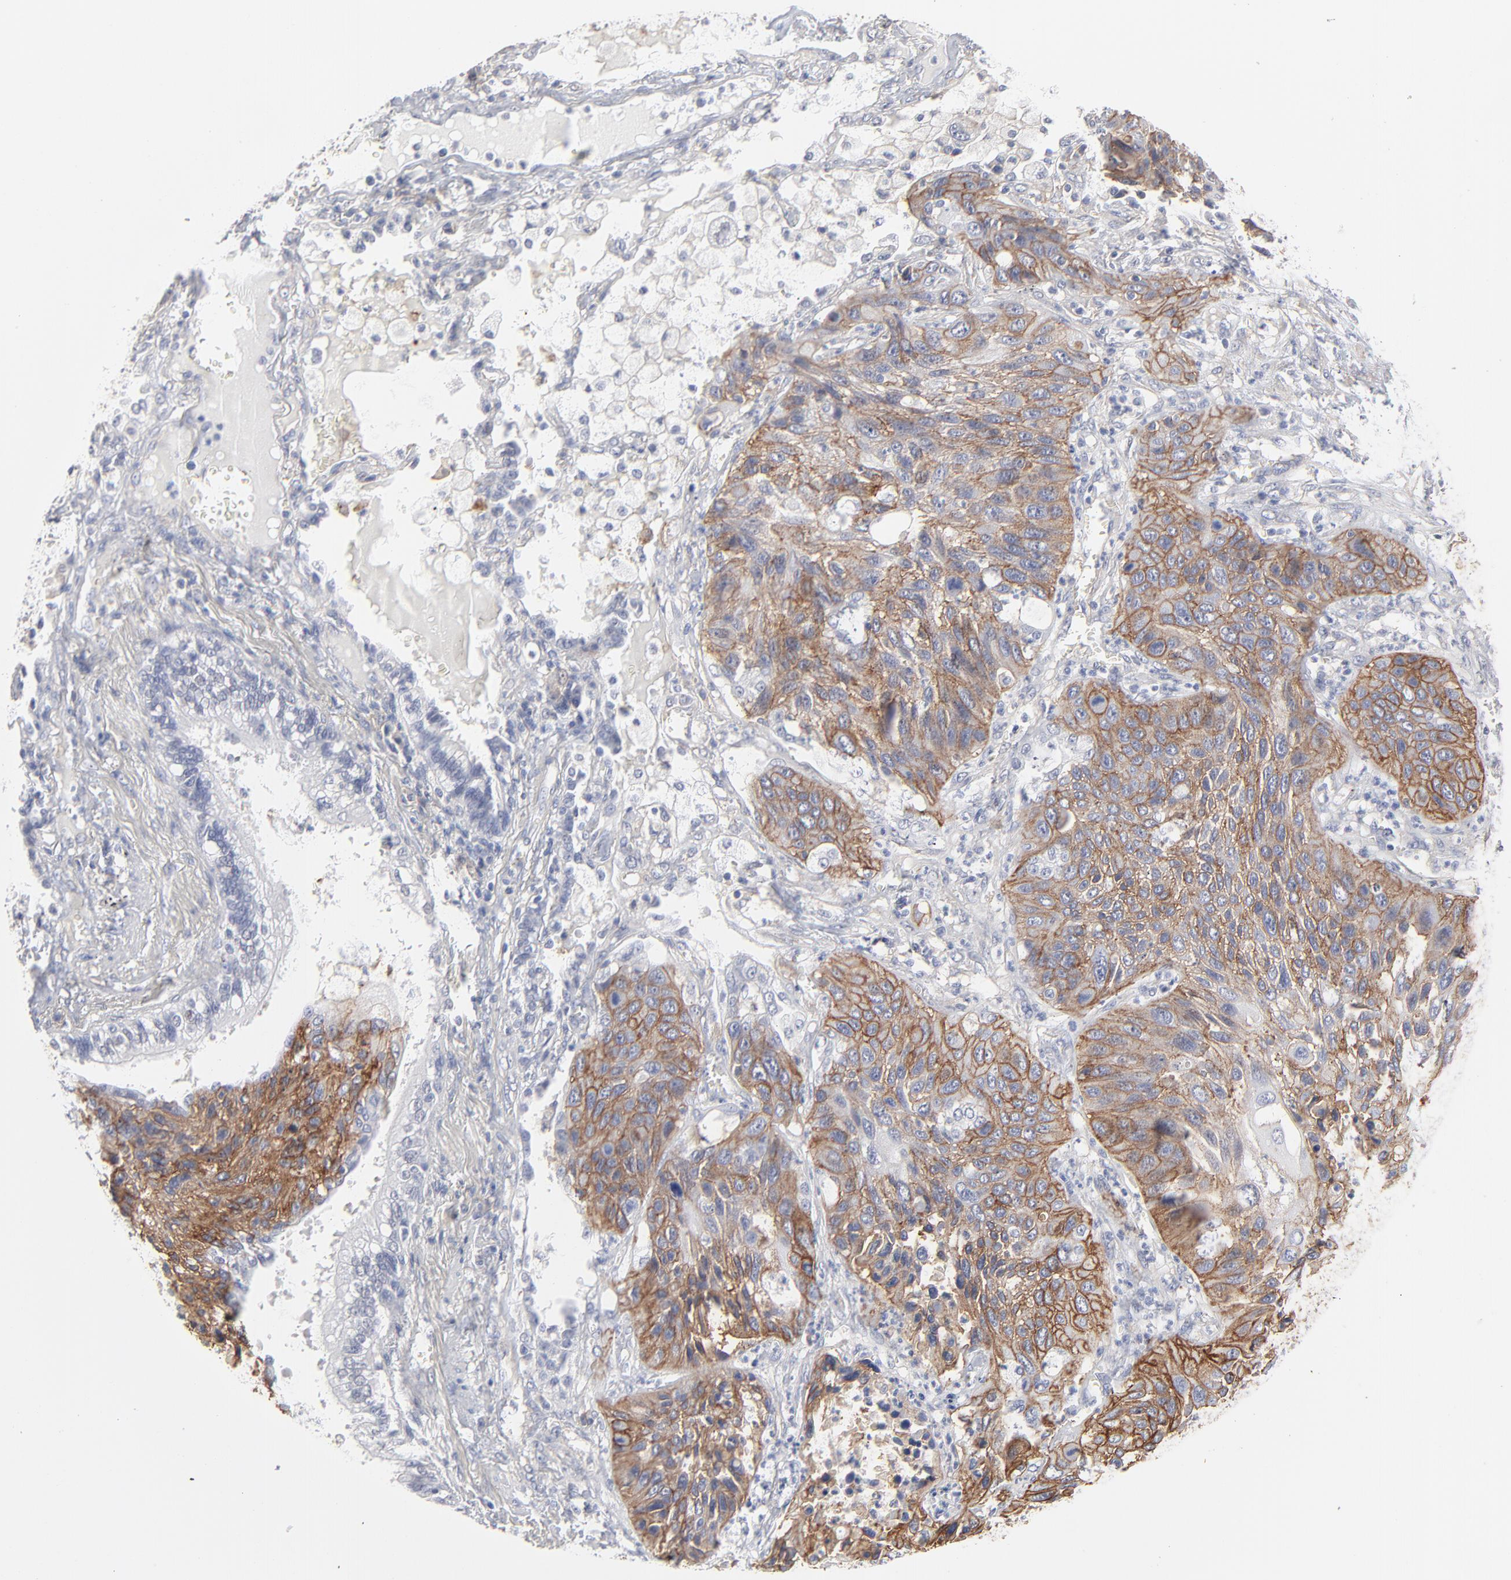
{"staining": {"intensity": "moderate", "quantity": ">75%", "location": "cytoplasmic/membranous"}, "tissue": "lung cancer", "cell_type": "Tumor cells", "image_type": "cancer", "snomed": [{"axis": "morphology", "description": "Squamous cell carcinoma, NOS"}, {"axis": "topography", "description": "Lung"}], "caption": "Protein staining of lung squamous cell carcinoma tissue reveals moderate cytoplasmic/membranous staining in approximately >75% of tumor cells.", "gene": "SLC16A1", "patient": {"sex": "female", "age": 76}}